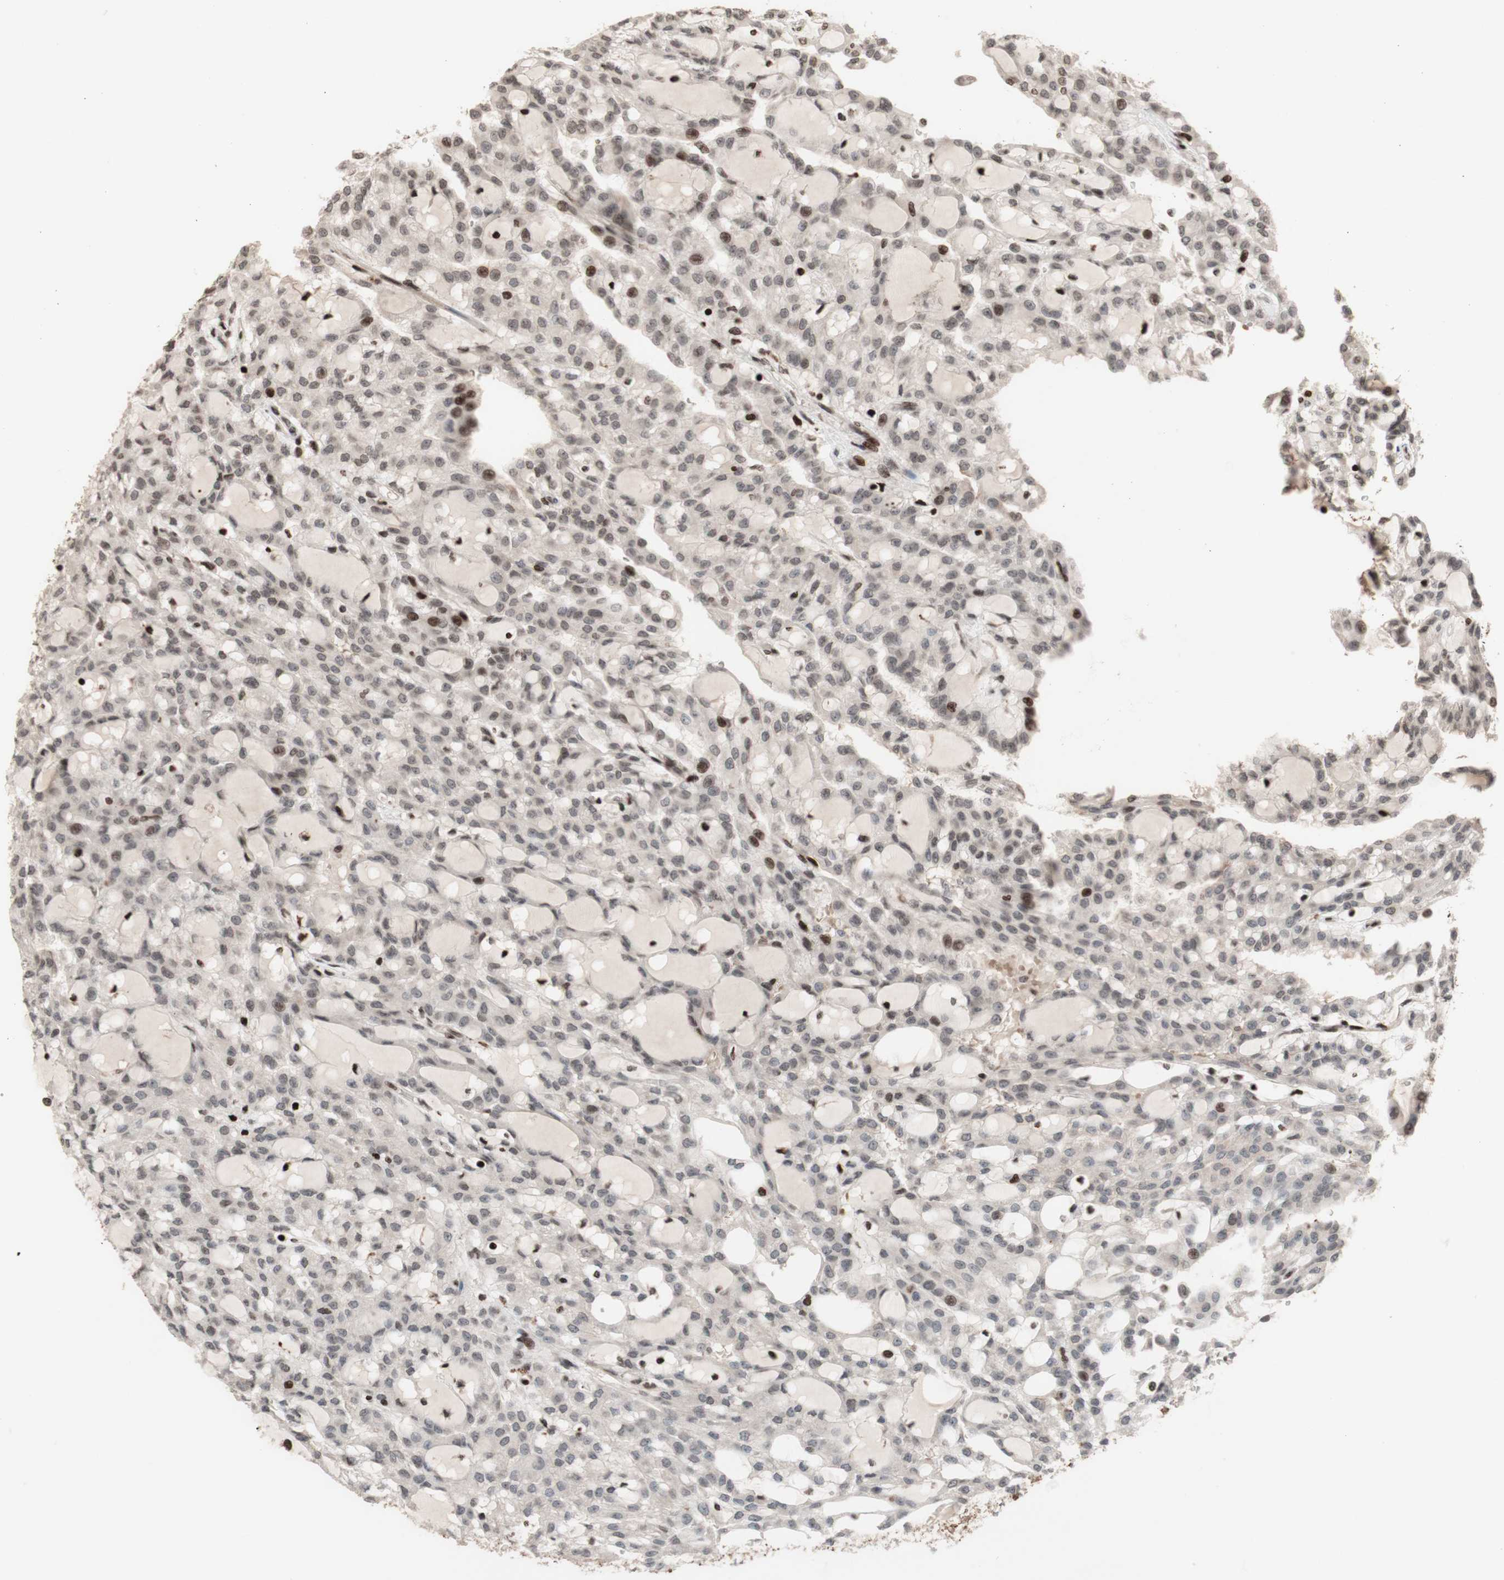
{"staining": {"intensity": "negative", "quantity": "none", "location": "none"}, "tissue": "renal cancer", "cell_type": "Tumor cells", "image_type": "cancer", "snomed": [{"axis": "morphology", "description": "Adenocarcinoma, NOS"}, {"axis": "topography", "description": "Kidney"}], "caption": "High magnification brightfield microscopy of adenocarcinoma (renal) stained with DAB (brown) and counterstained with hematoxylin (blue): tumor cells show no significant positivity.", "gene": "POLA1", "patient": {"sex": "male", "age": 63}}